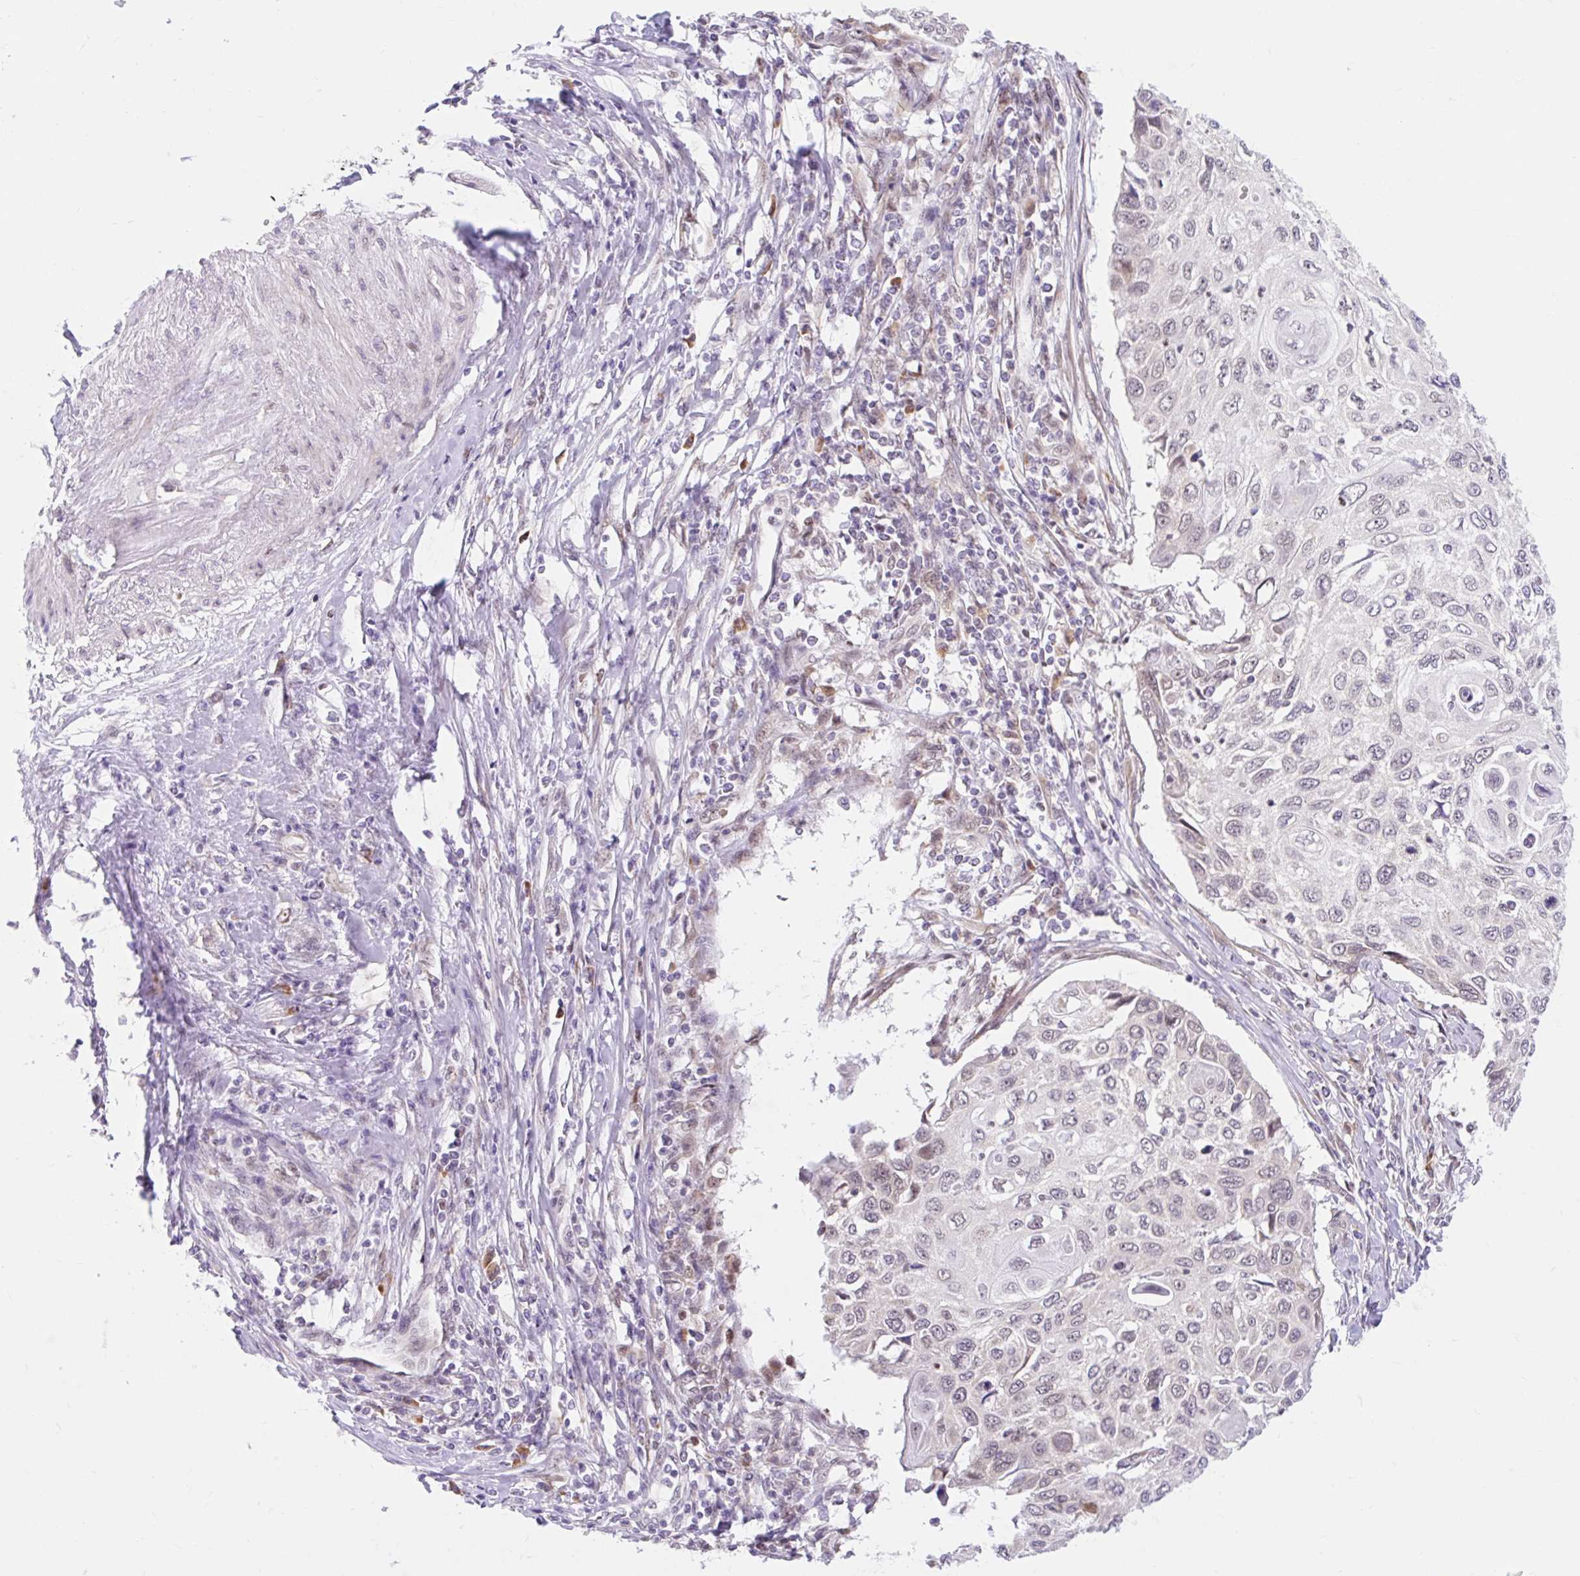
{"staining": {"intensity": "negative", "quantity": "none", "location": "none"}, "tissue": "cervical cancer", "cell_type": "Tumor cells", "image_type": "cancer", "snomed": [{"axis": "morphology", "description": "Squamous cell carcinoma, NOS"}, {"axis": "topography", "description": "Cervix"}], "caption": "A photomicrograph of human squamous cell carcinoma (cervical) is negative for staining in tumor cells. (Immunohistochemistry, brightfield microscopy, high magnification).", "gene": "SRSF10", "patient": {"sex": "female", "age": 70}}